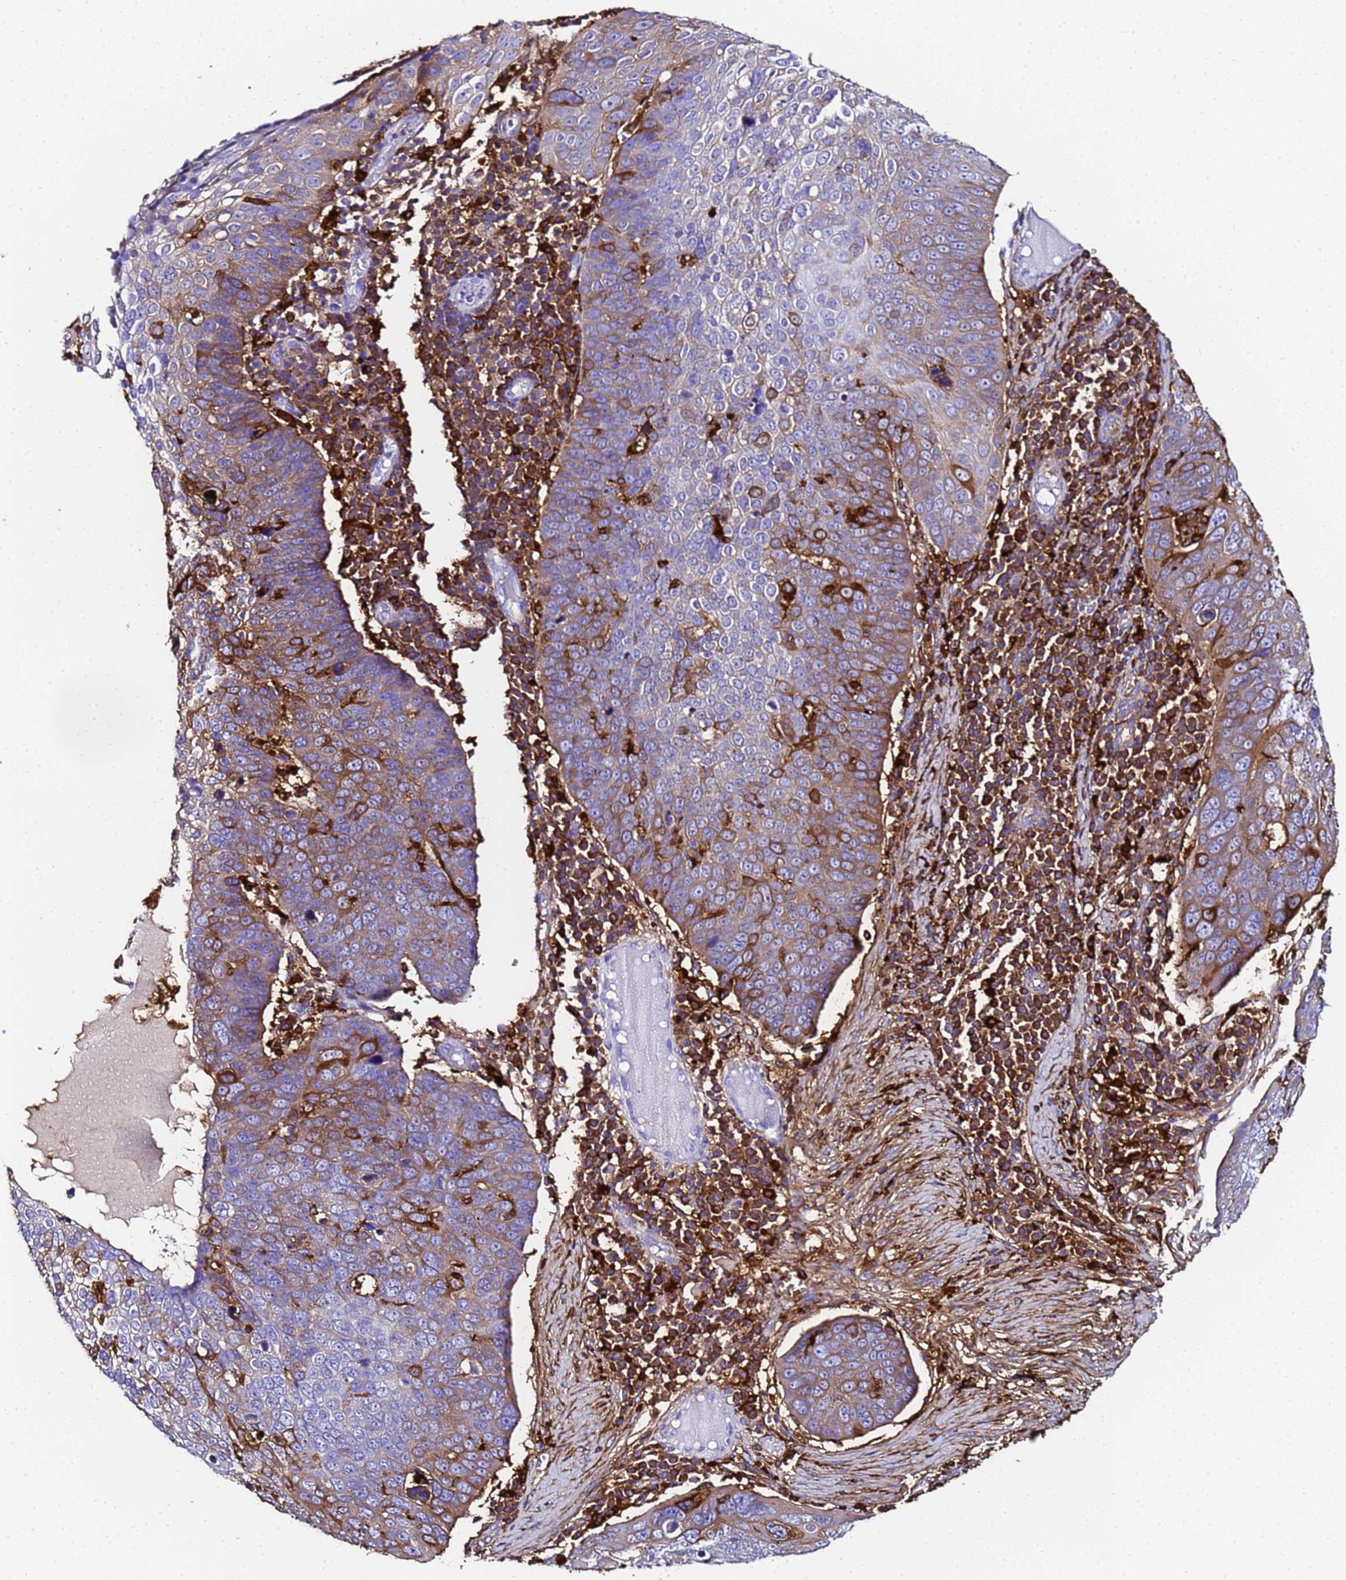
{"staining": {"intensity": "moderate", "quantity": "25%-75%", "location": "cytoplasmic/membranous"}, "tissue": "skin cancer", "cell_type": "Tumor cells", "image_type": "cancer", "snomed": [{"axis": "morphology", "description": "Squamous cell carcinoma, NOS"}, {"axis": "topography", "description": "Skin"}], "caption": "There is medium levels of moderate cytoplasmic/membranous positivity in tumor cells of skin cancer, as demonstrated by immunohistochemical staining (brown color).", "gene": "FTL", "patient": {"sex": "male", "age": 71}}